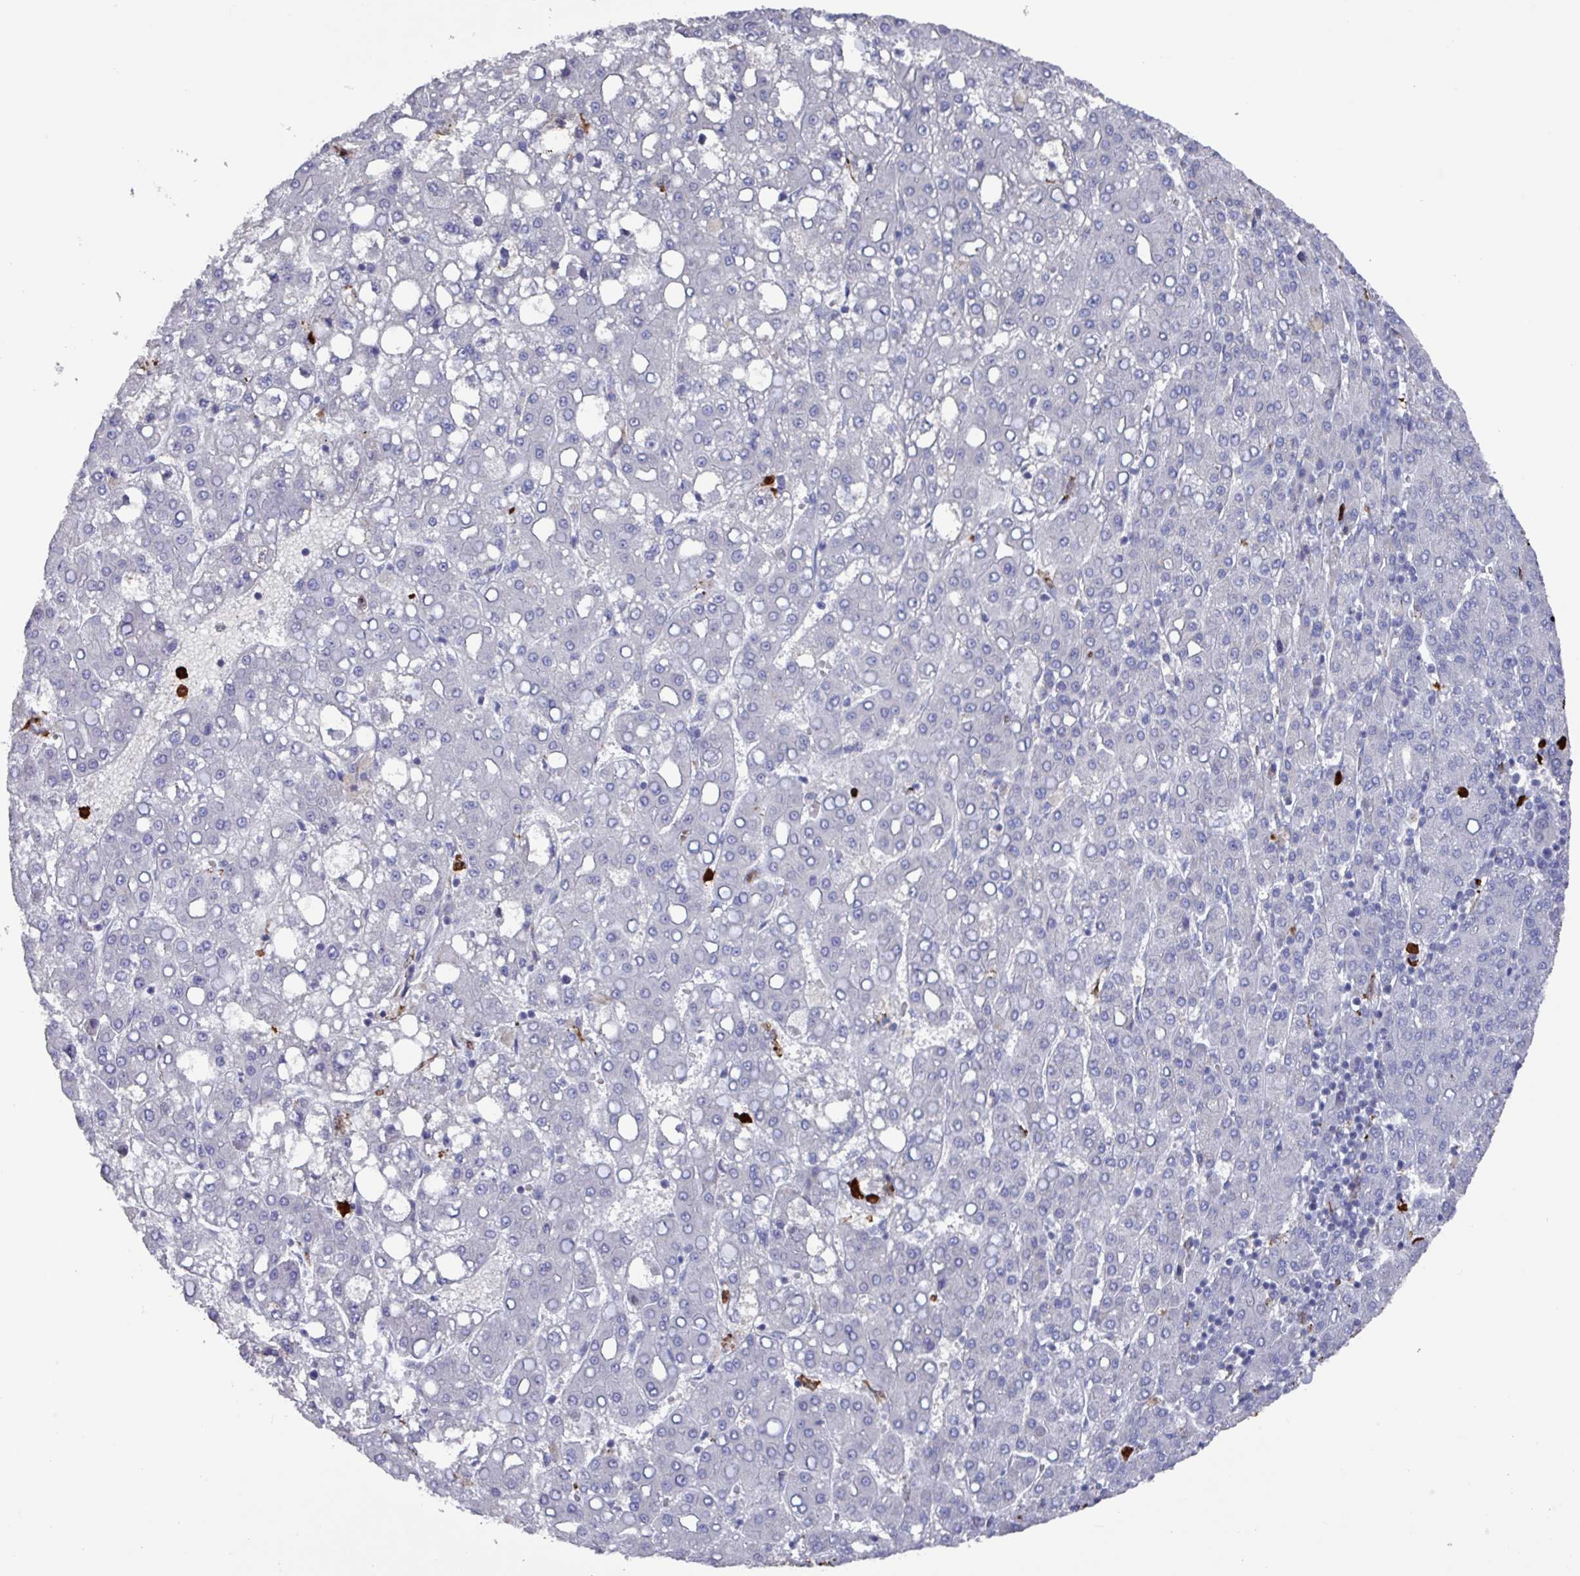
{"staining": {"intensity": "negative", "quantity": "none", "location": "none"}, "tissue": "liver cancer", "cell_type": "Tumor cells", "image_type": "cancer", "snomed": [{"axis": "morphology", "description": "Carcinoma, Hepatocellular, NOS"}, {"axis": "topography", "description": "Liver"}], "caption": "Histopathology image shows no significant protein expression in tumor cells of liver cancer.", "gene": "UQCC2", "patient": {"sex": "male", "age": 65}}